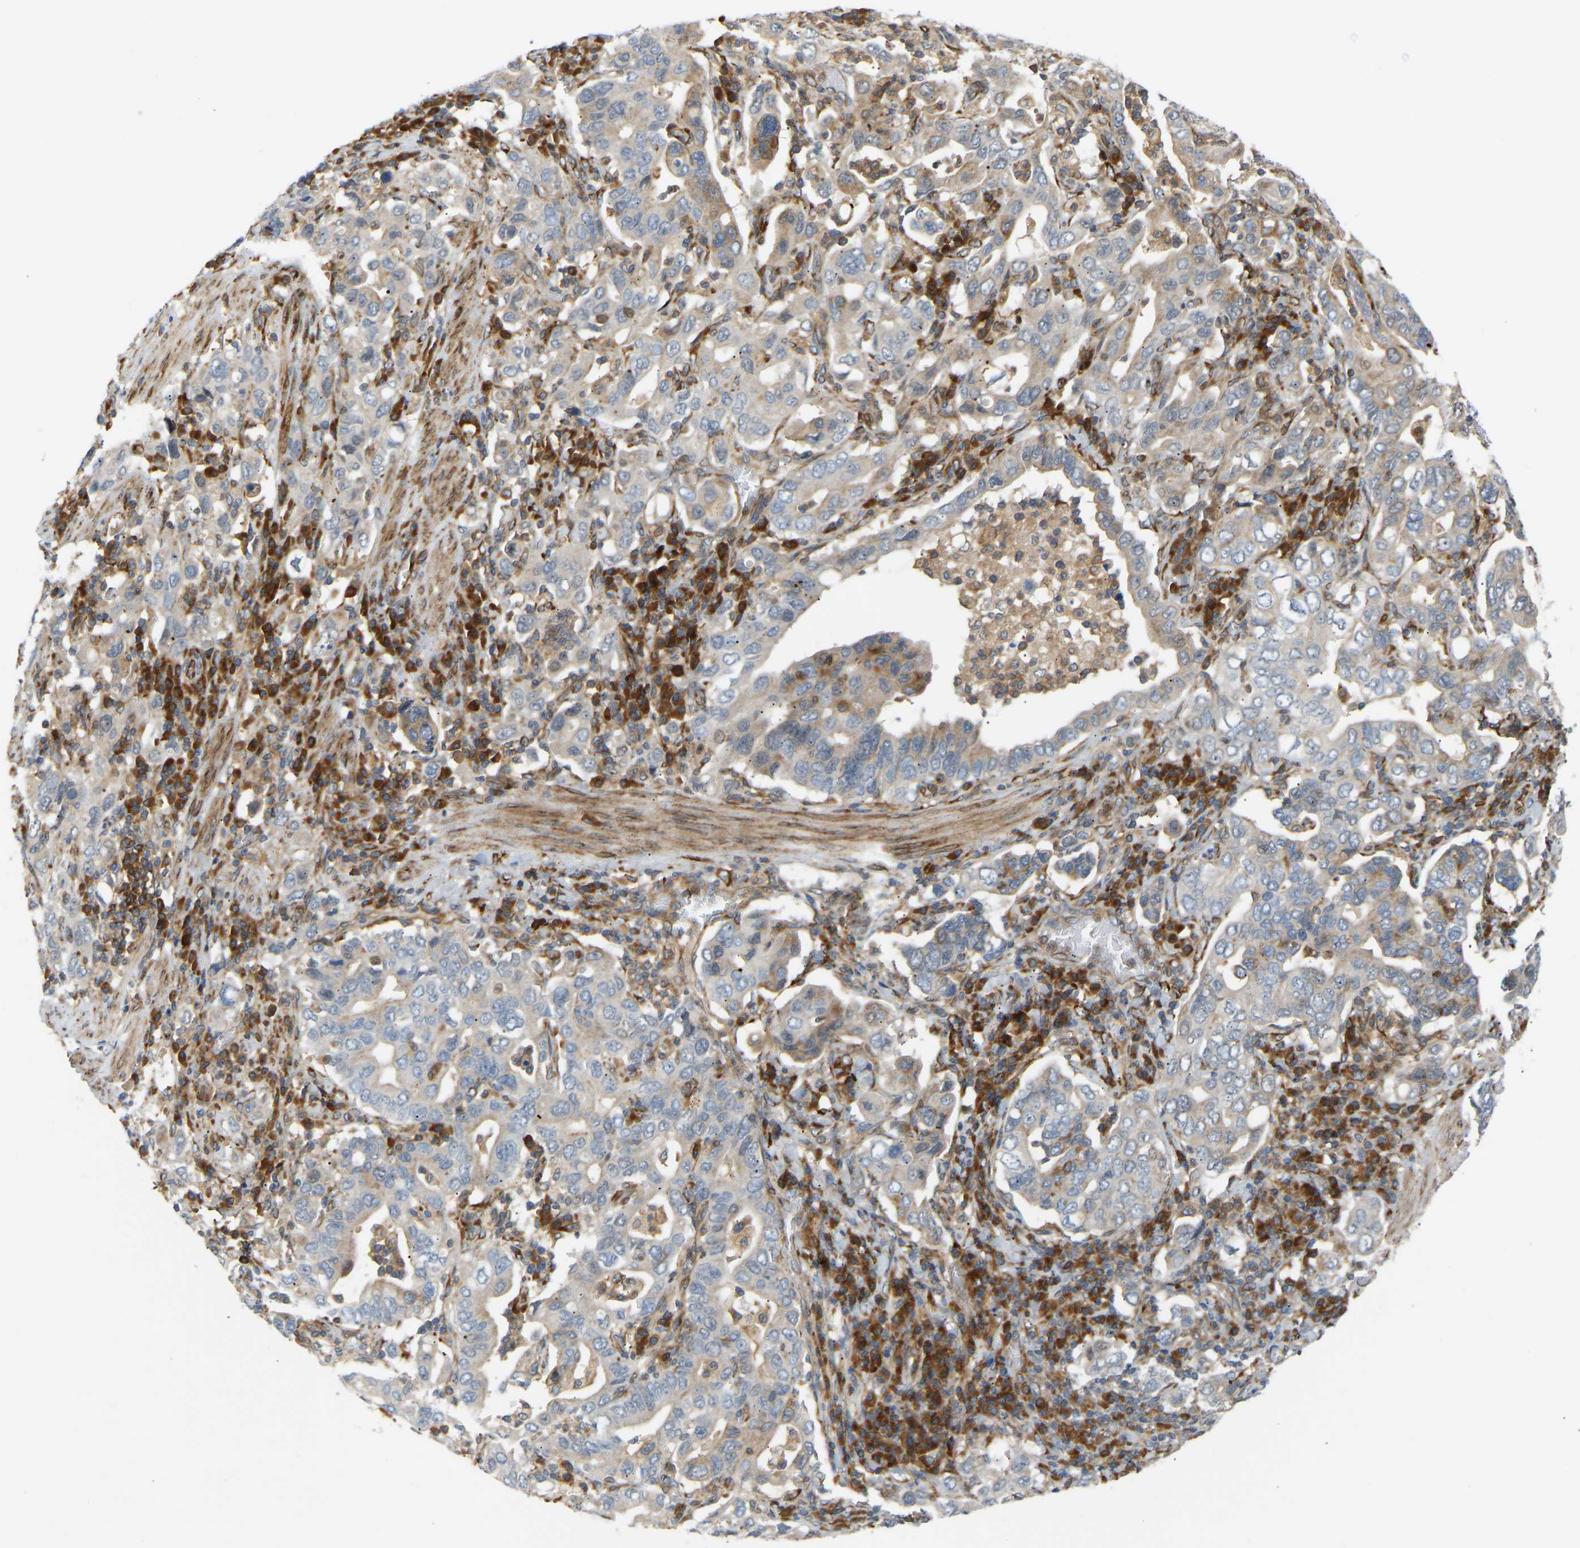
{"staining": {"intensity": "weak", "quantity": "<25%", "location": "cytoplasmic/membranous"}, "tissue": "stomach cancer", "cell_type": "Tumor cells", "image_type": "cancer", "snomed": [{"axis": "morphology", "description": "Adenocarcinoma, NOS"}, {"axis": "topography", "description": "Stomach, upper"}], "caption": "Tumor cells show no significant protein expression in adenocarcinoma (stomach).", "gene": "PLCG2", "patient": {"sex": "male", "age": 62}}